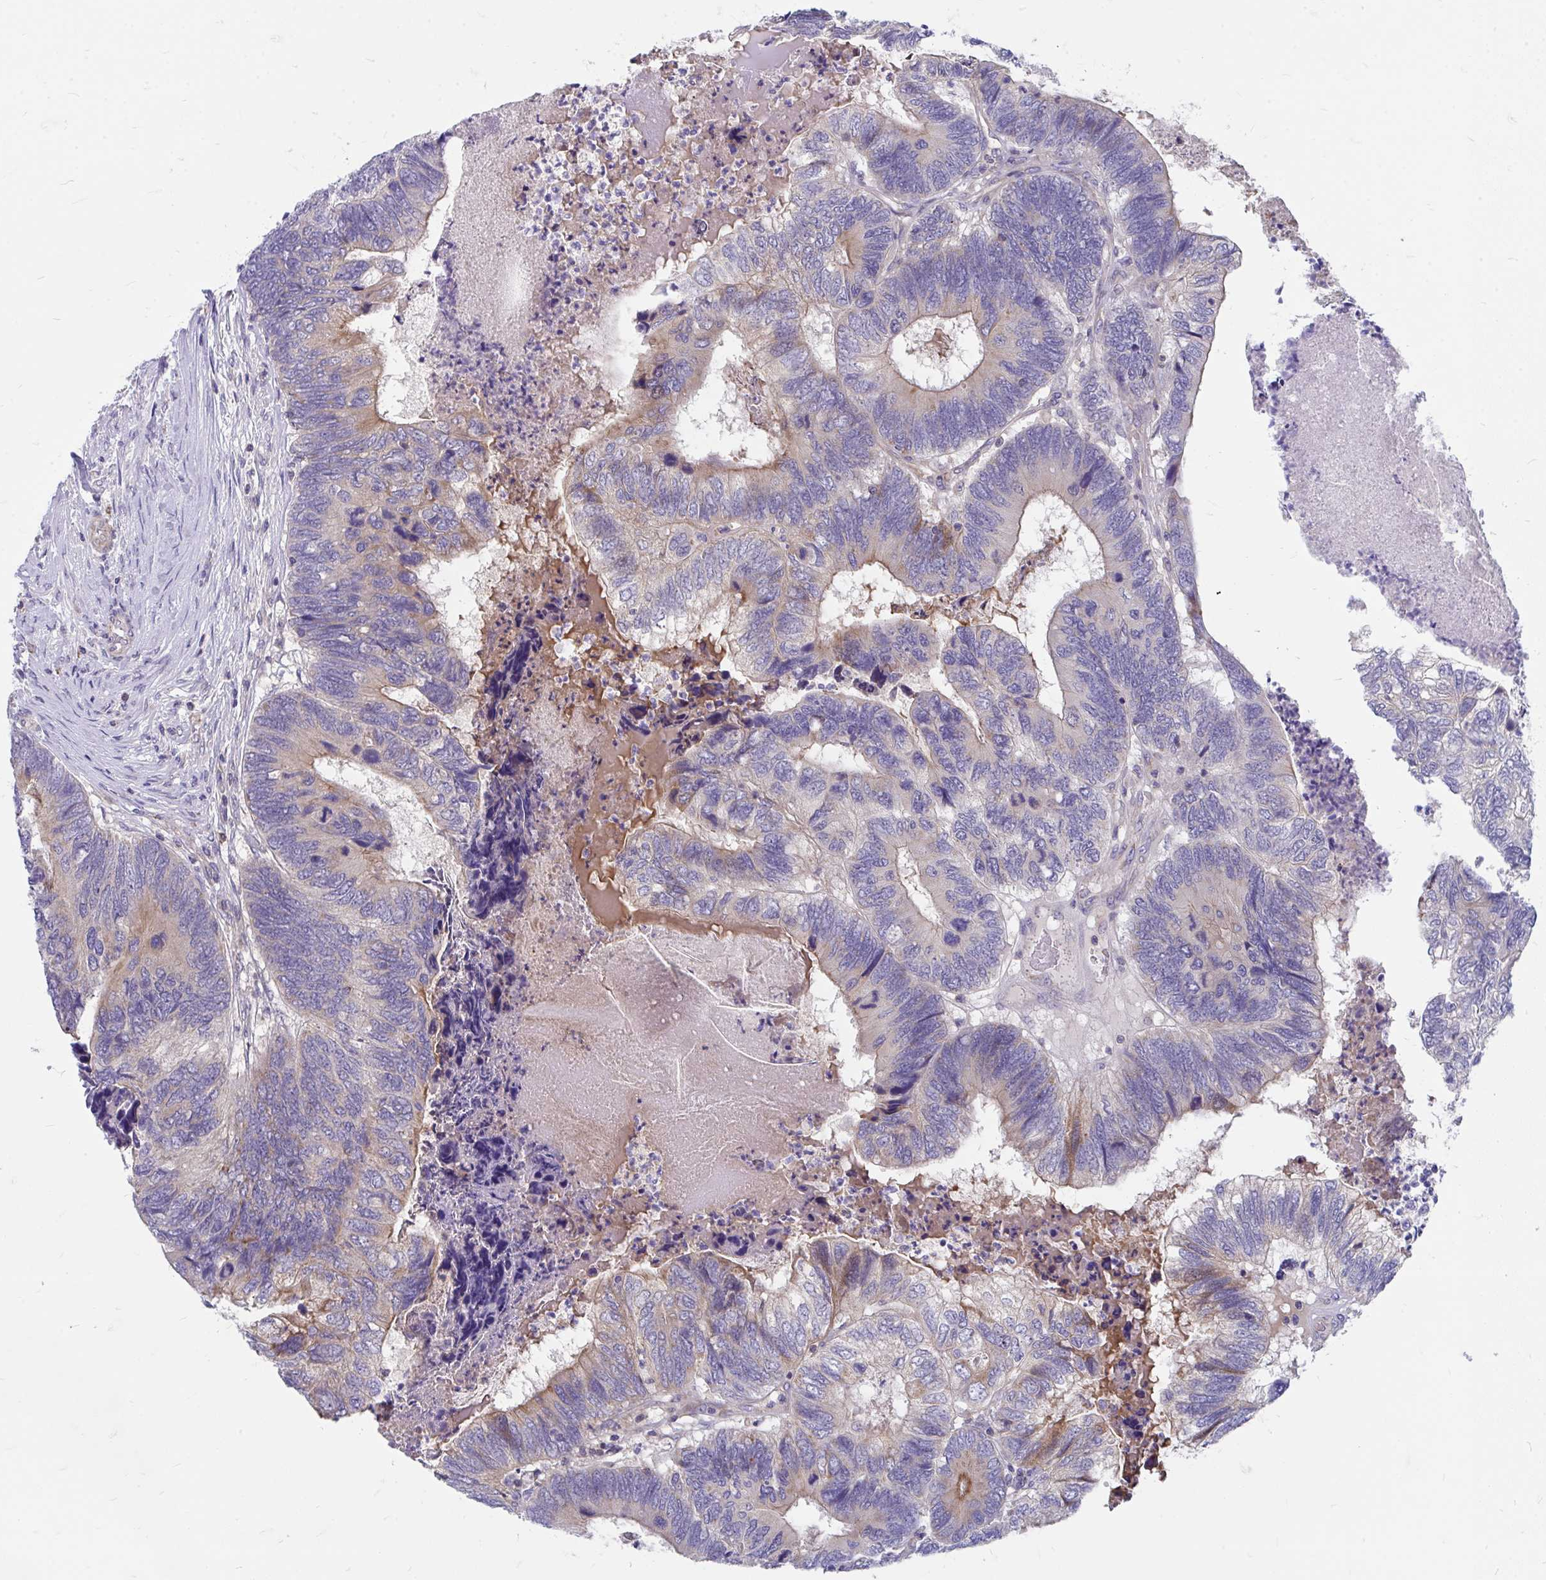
{"staining": {"intensity": "weak", "quantity": "<25%", "location": "cytoplasmic/membranous"}, "tissue": "colorectal cancer", "cell_type": "Tumor cells", "image_type": "cancer", "snomed": [{"axis": "morphology", "description": "Adenocarcinoma, NOS"}, {"axis": "topography", "description": "Colon"}], "caption": "Immunohistochemistry photomicrograph of colorectal adenocarcinoma stained for a protein (brown), which displays no positivity in tumor cells. (Brightfield microscopy of DAB (3,3'-diaminobenzidine) immunohistochemistry at high magnification).", "gene": "FHIP1B", "patient": {"sex": "female", "age": 67}}